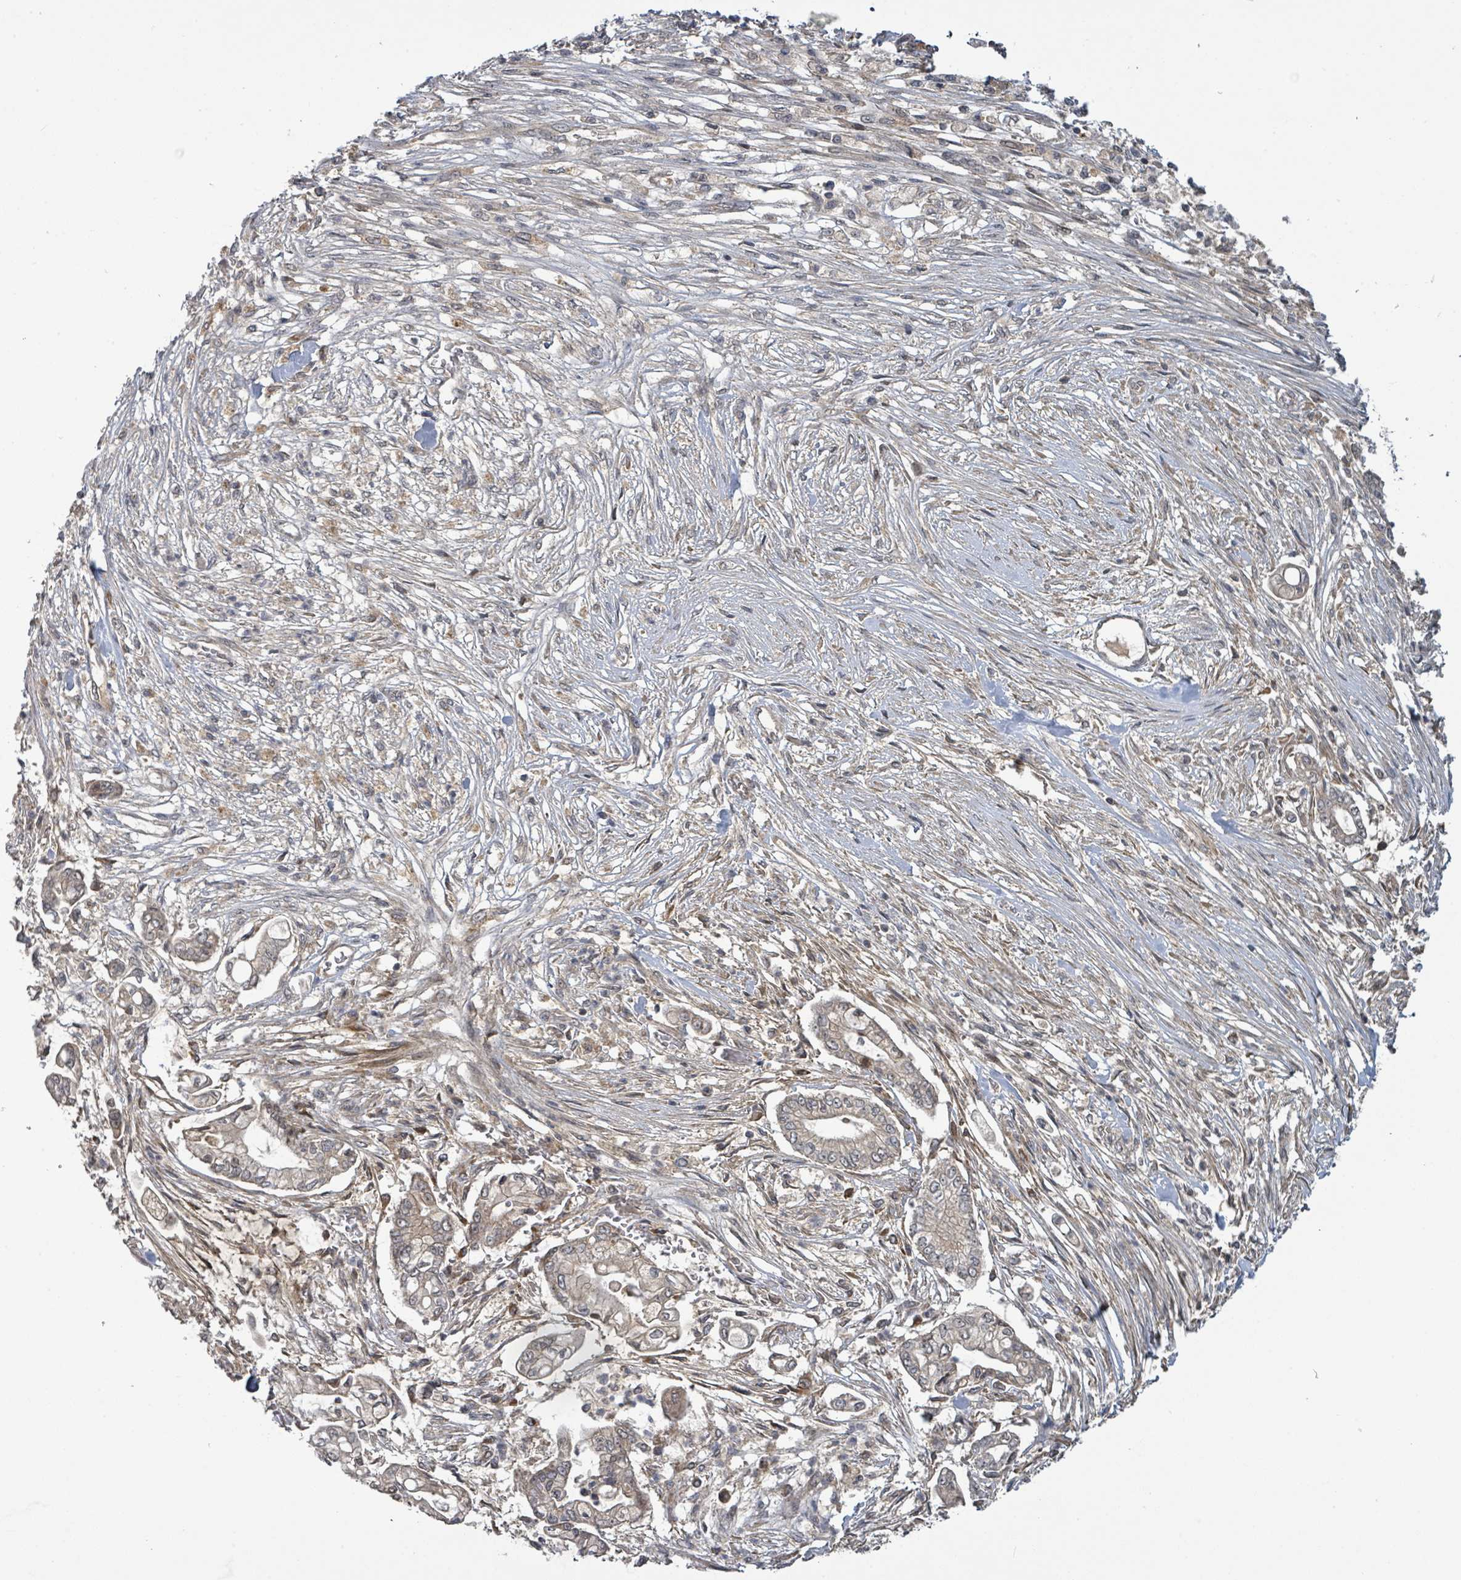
{"staining": {"intensity": "weak", "quantity": "<25%", "location": "cytoplasmic/membranous"}, "tissue": "pancreatic cancer", "cell_type": "Tumor cells", "image_type": "cancer", "snomed": [{"axis": "morphology", "description": "Adenocarcinoma, NOS"}, {"axis": "topography", "description": "Pancreas"}], "caption": "Tumor cells show no significant protein staining in pancreatic cancer (adenocarcinoma).", "gene": "ITGA11", "patient": {"sex": "female", "age": 69}}